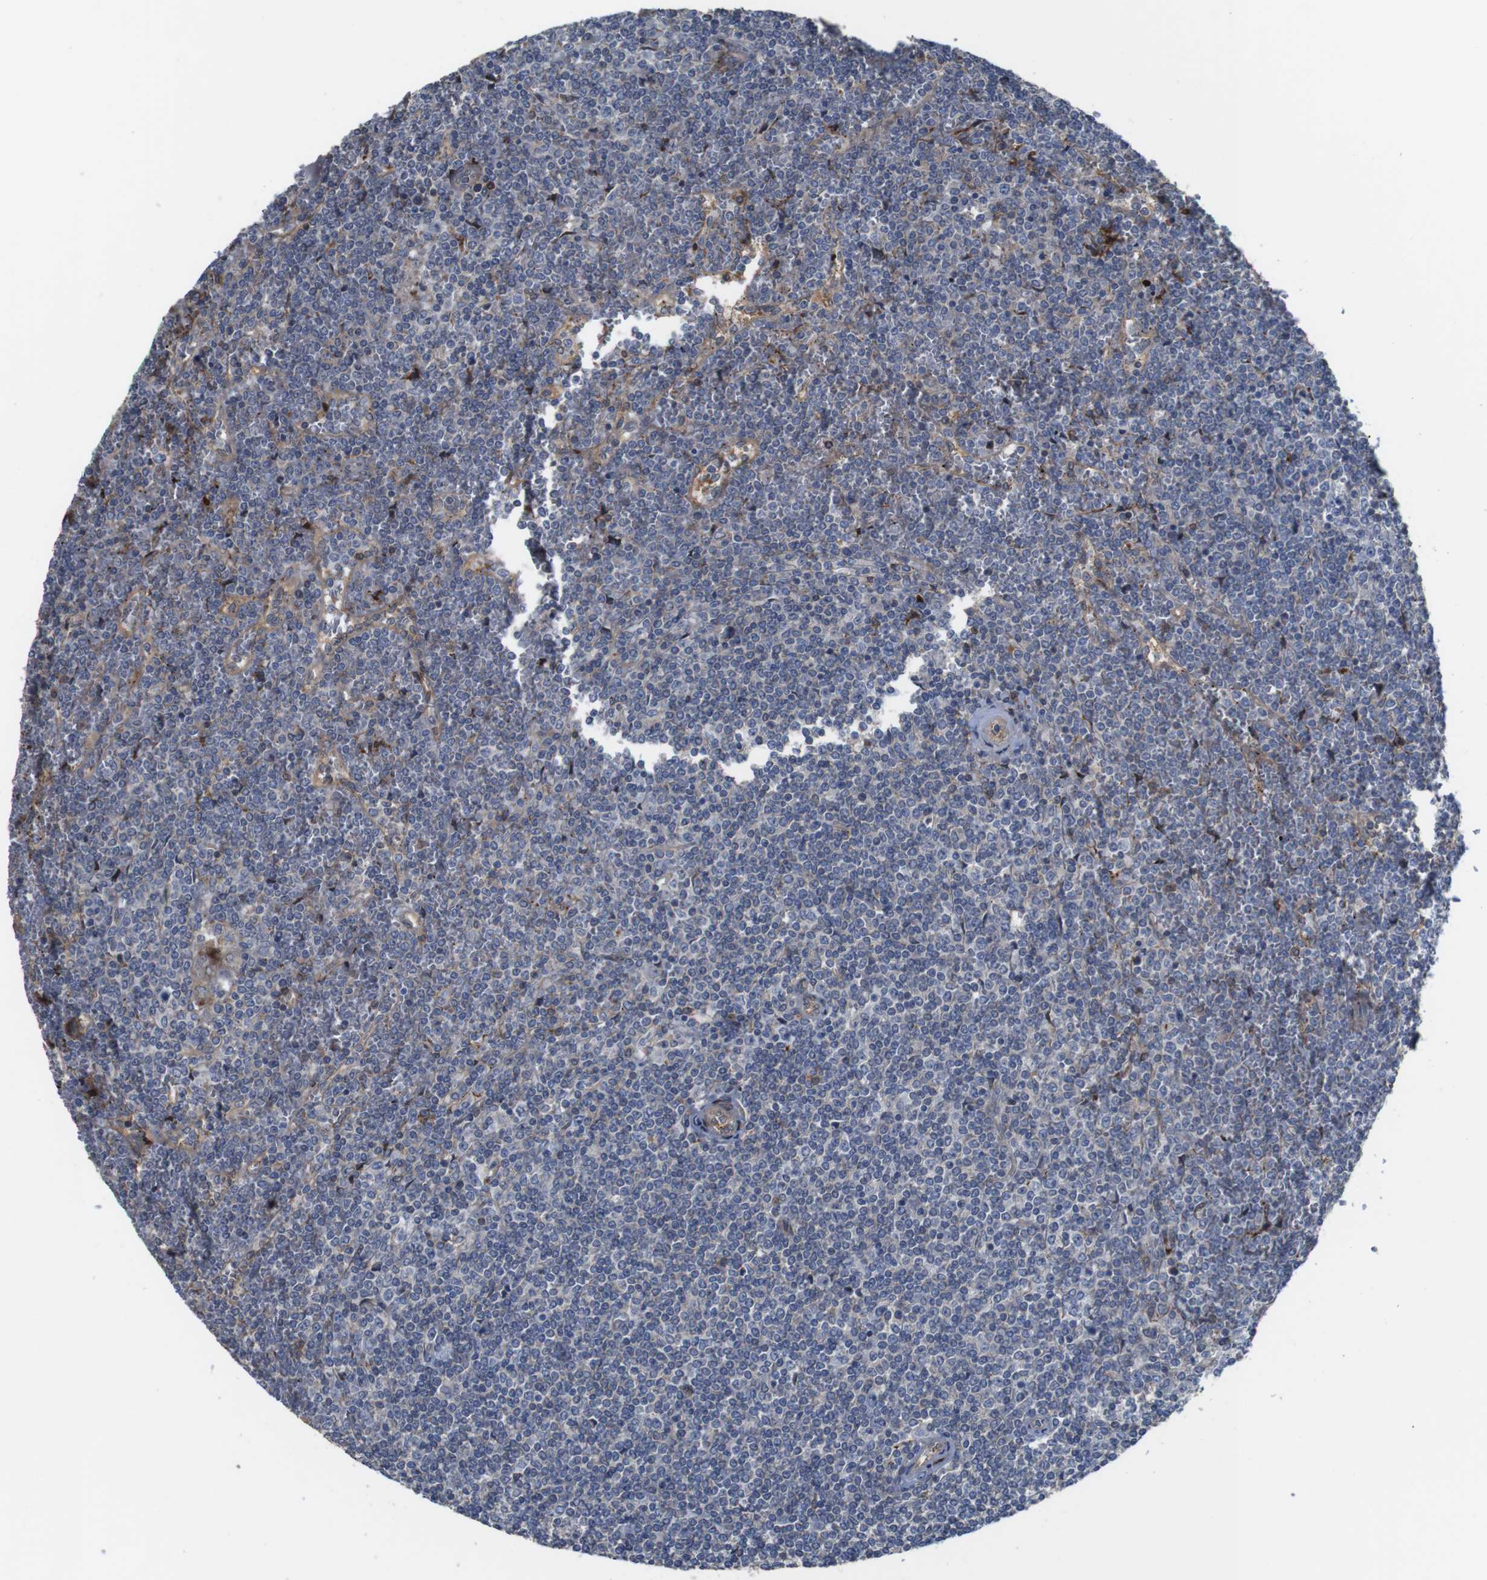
{"staining": {"intensity": "negative", "quantity": "none", "location": "none"}, "tissue": "lymphoma", "cell_type": "Tumor cells", "image_type": "cancer", "snomed": [{"axis": "morphology", "description": "Malignant lymphoma, non-Hodgkin's type, Low grade"}, {"axis": "topography", "description": "Spleen"}], "caption": "Tumor cells show no significant protein expression in lymphoma. Nuclei are stained in blue.", "gene": "PCOLCE2", "patient": {"sex": "female", "age": 19}}